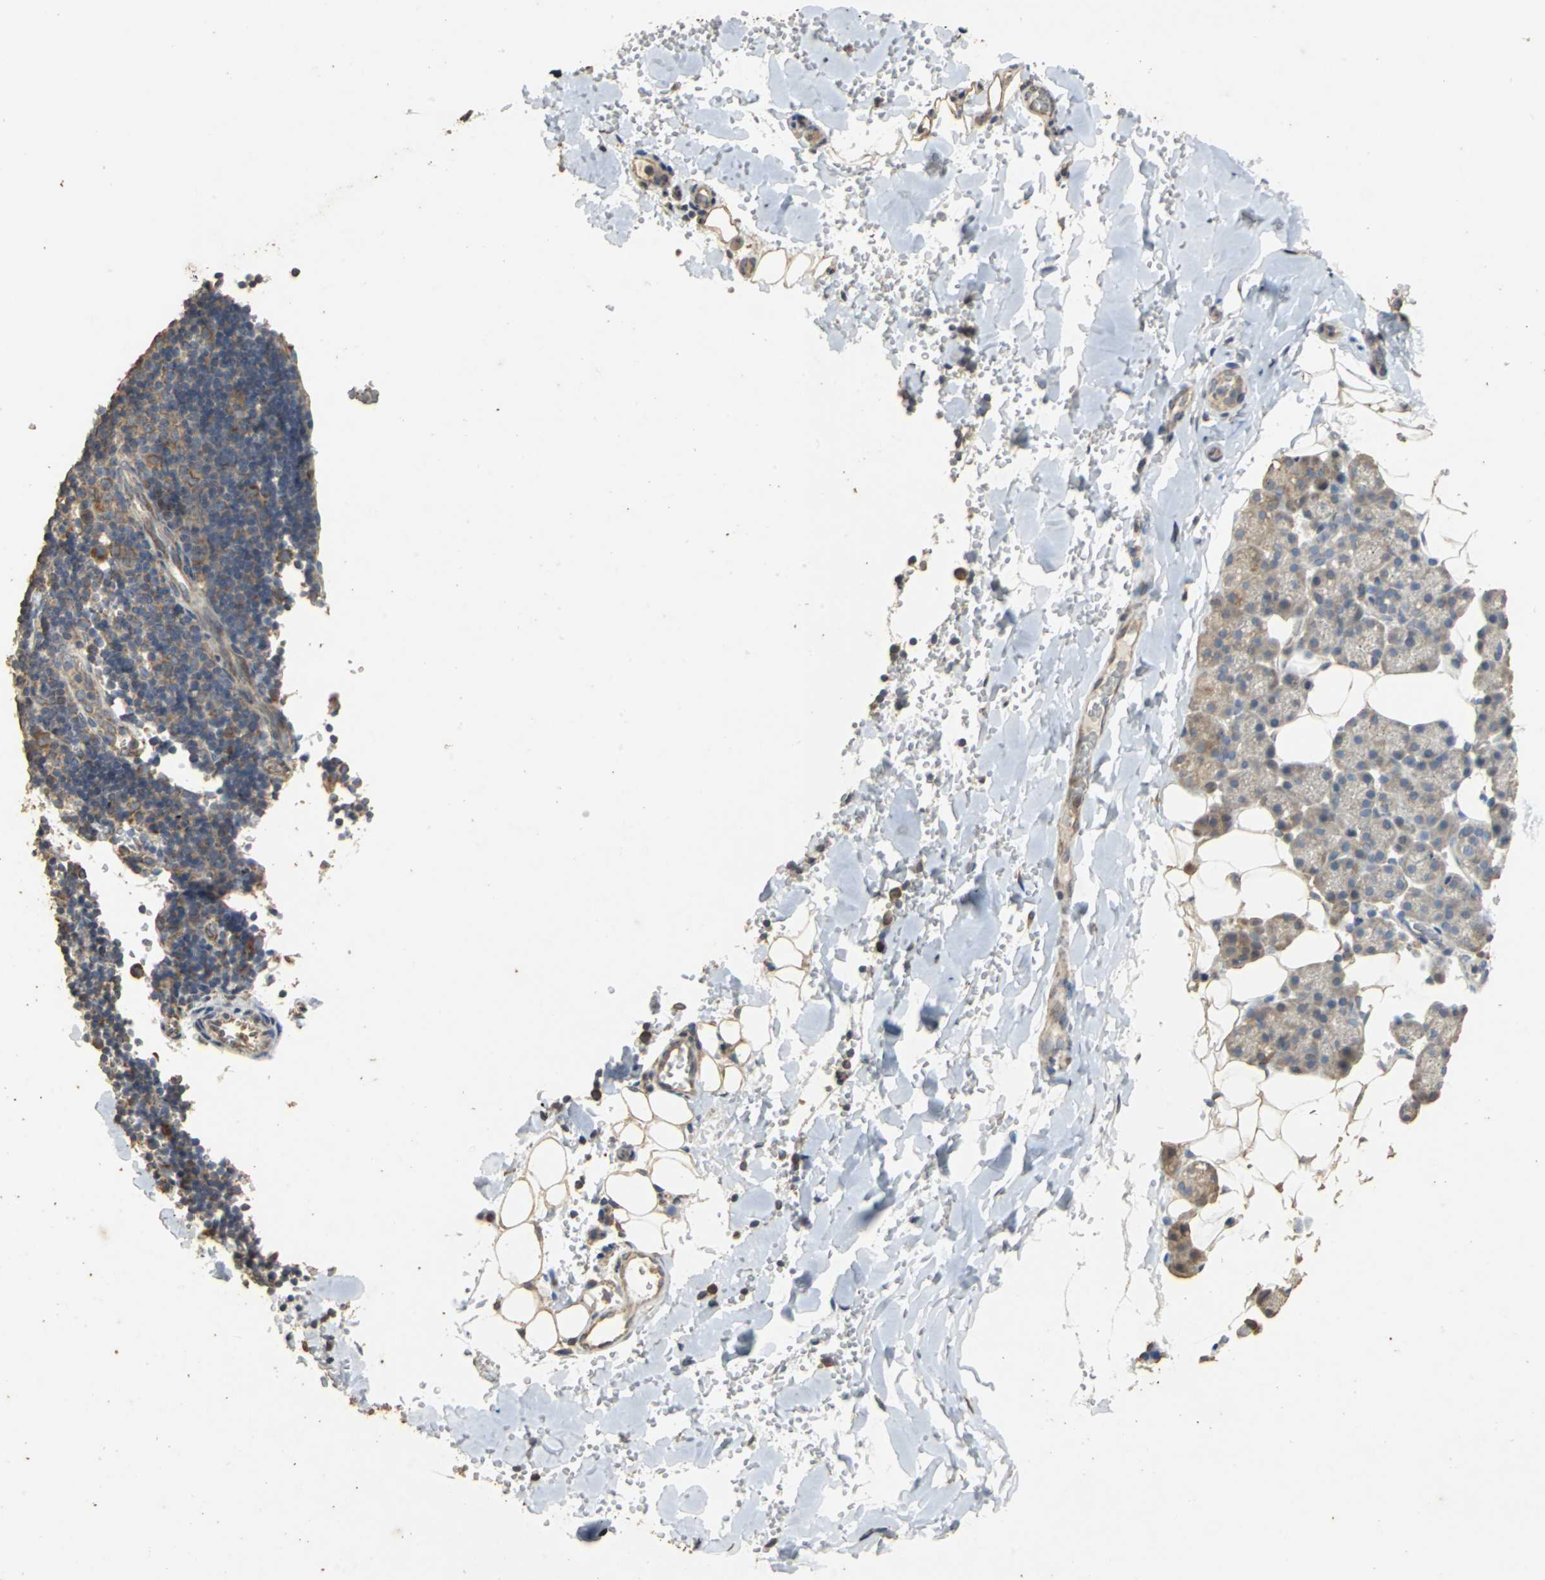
{"staining": {"intensity": "weak", "quantity": "25%-75%", "location": "cytoplasmic/membranous"}, "tissue": "salivary gland", "cell_type": "Glandular cells", "image_type": "normal", "snomed": [{"axis": "morphology", "description": "Normal tissue, NOS"}, {"axis": "topography", "description": "Lymph node"}, {"axis": "topography", "description": "Salivary gland"}], "caption": "Weak cytoplasmic/membranous staining is present in approximately 25%-75% of glandular cells in unremarkable salivary gland.", "gene": "ACSL4", "patient": {"sex": "male", "age": 8}}